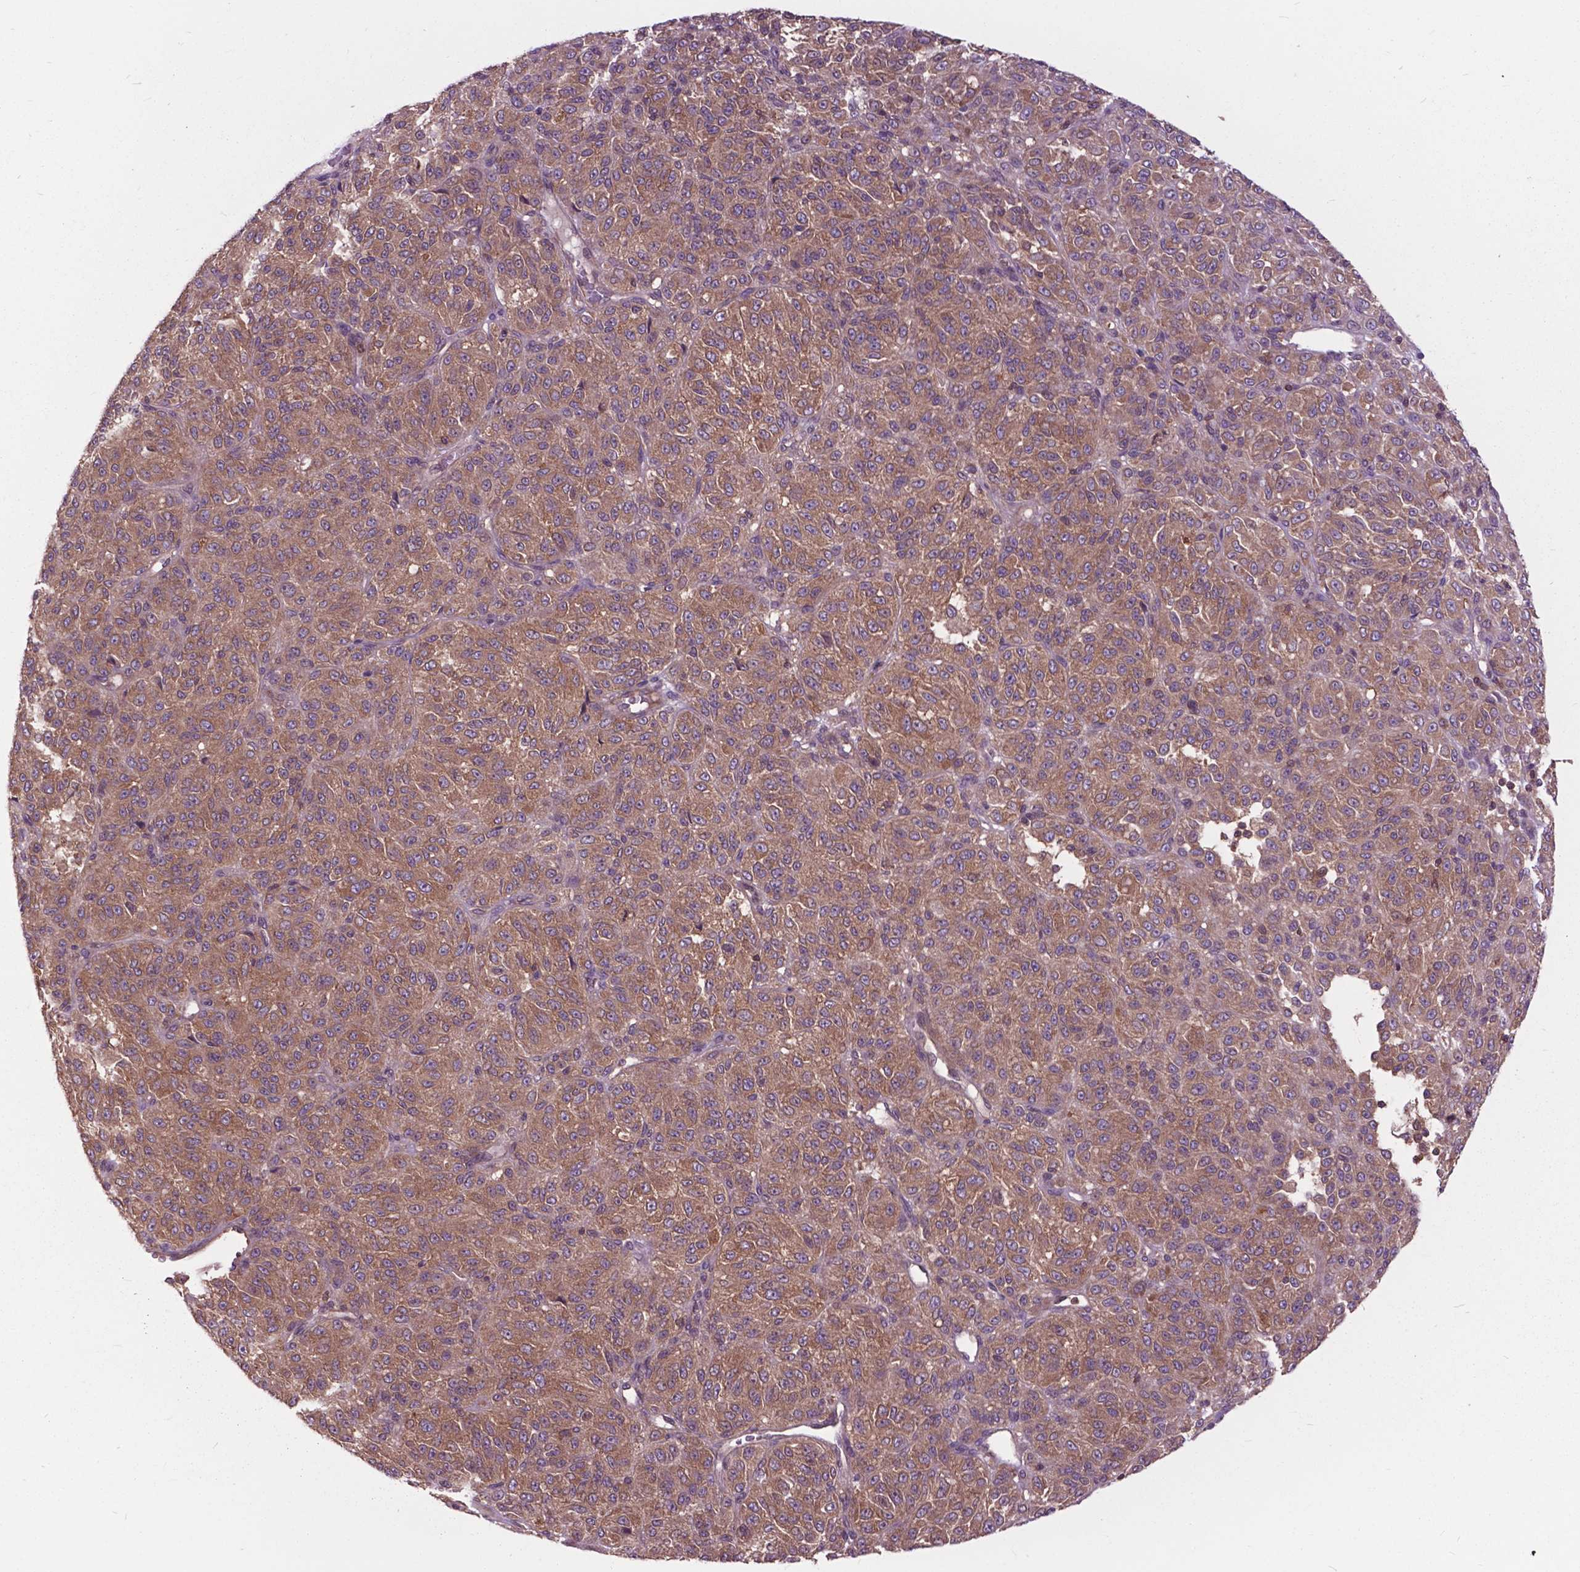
{"staining": {"intensity": "moderate", "quantity": "25%-75%", "location": "cytoplasmic/membranous"}, "tissue": "melanoma", "cell_type": "Tumor cells", "image_type": "cancer", "snomed": [{"axis": "morphology", "description": "Malignant melanoma, Metastatic site"}, {"axis": "topography", "description": "Brain"}], "caption": "Tumor cells display moderate cytoplasmic/membranous staining in about 25%-75% of cells in melanoma.", "gene": "ARAF", "patient": {"sex": "female", "age": 56}}